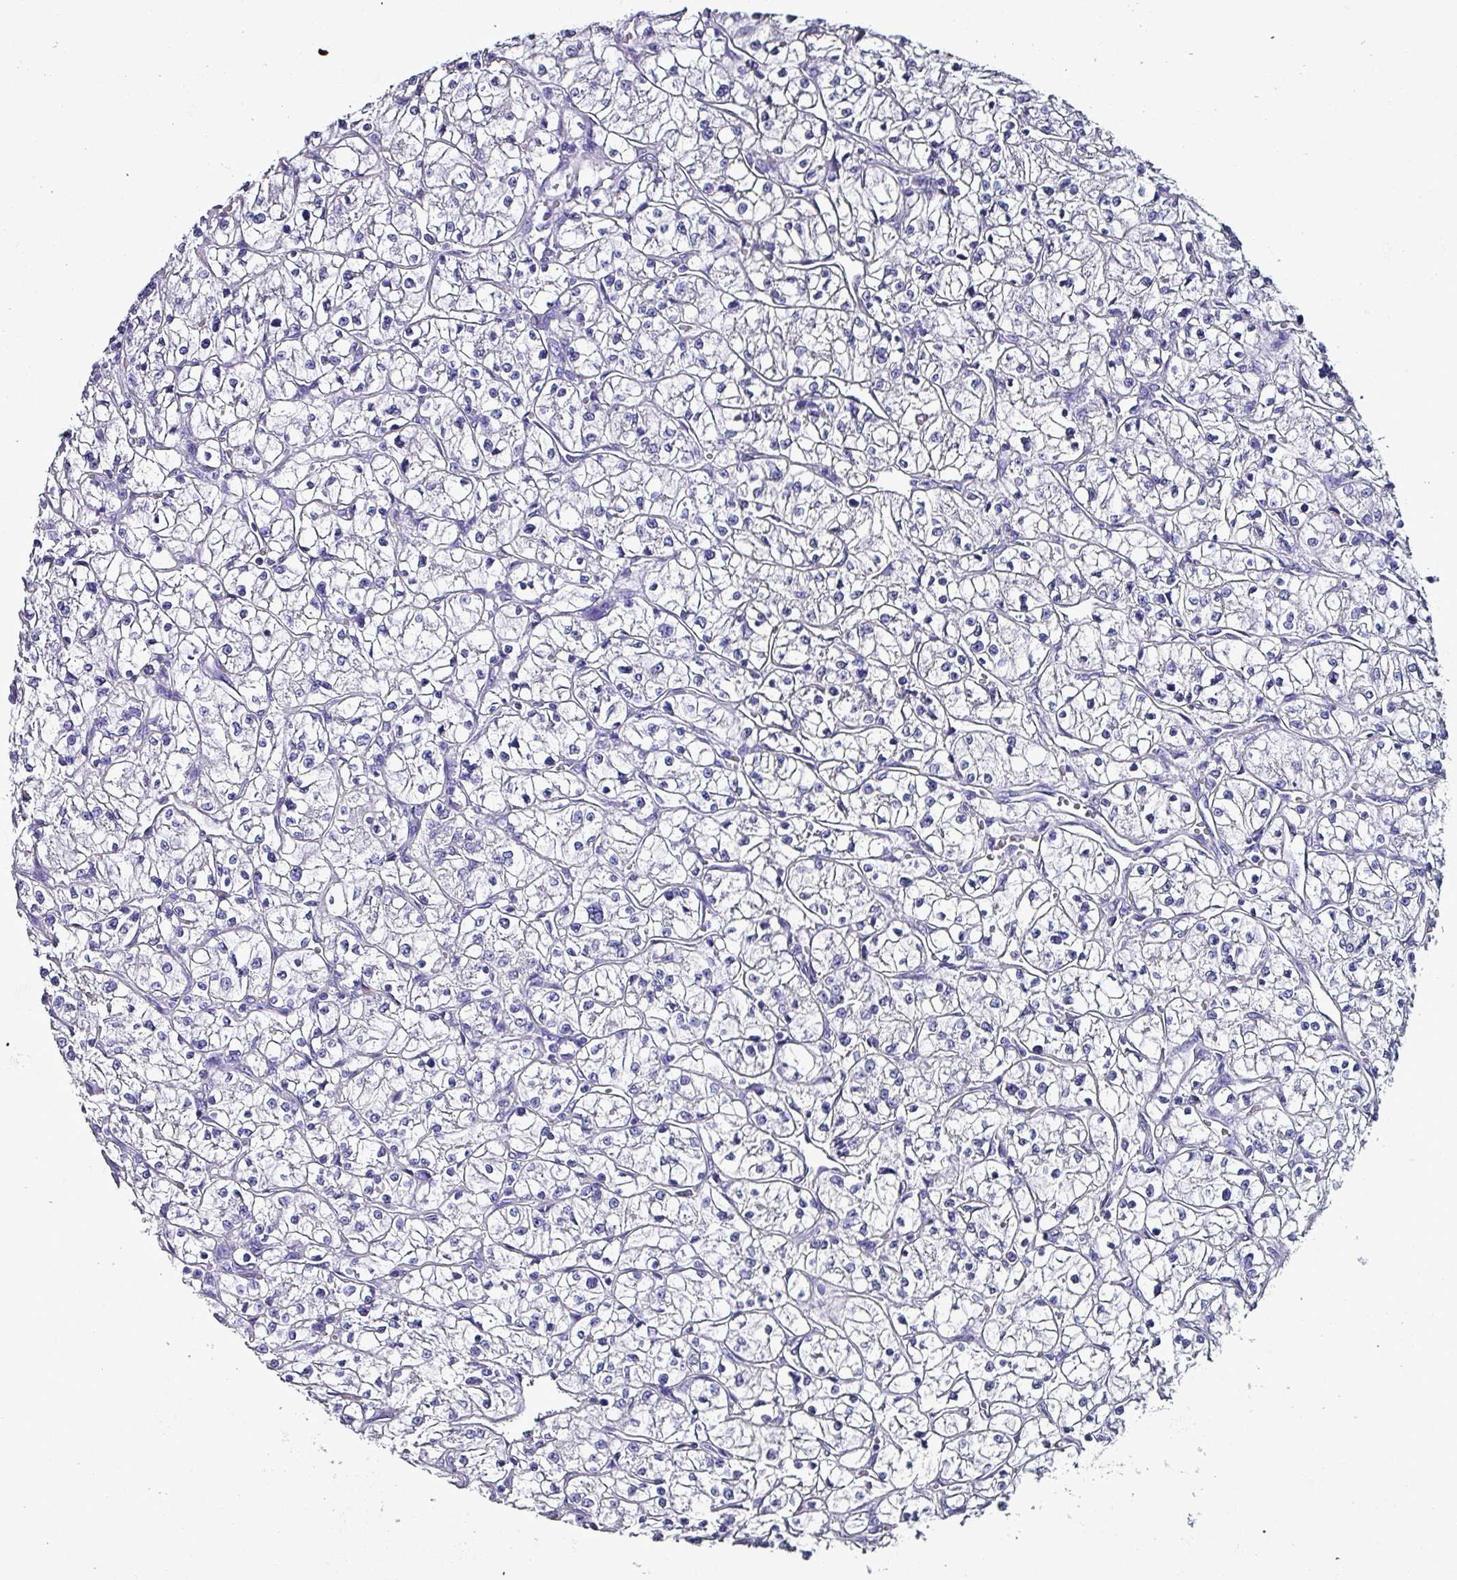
{"staining": {"intensity": "negative", "quantity": "none", "location": "none"}, "tissue": "renal cancer", "cell_type": "Tumor cells", "image_type": "cancer", "snomed": [{"axis": "morphology", "description": "Adenocarcinoma, NOS"}, {"axis": "topography", "description": "Kidney"}], "caption": "DAB immunohistochemical staining of human renal cancer (adenocarcinoma) demonstrates no significant expression in tumor cells.", "gene": "KRT6C", "patient": {"sex": "female", "age": 64}}